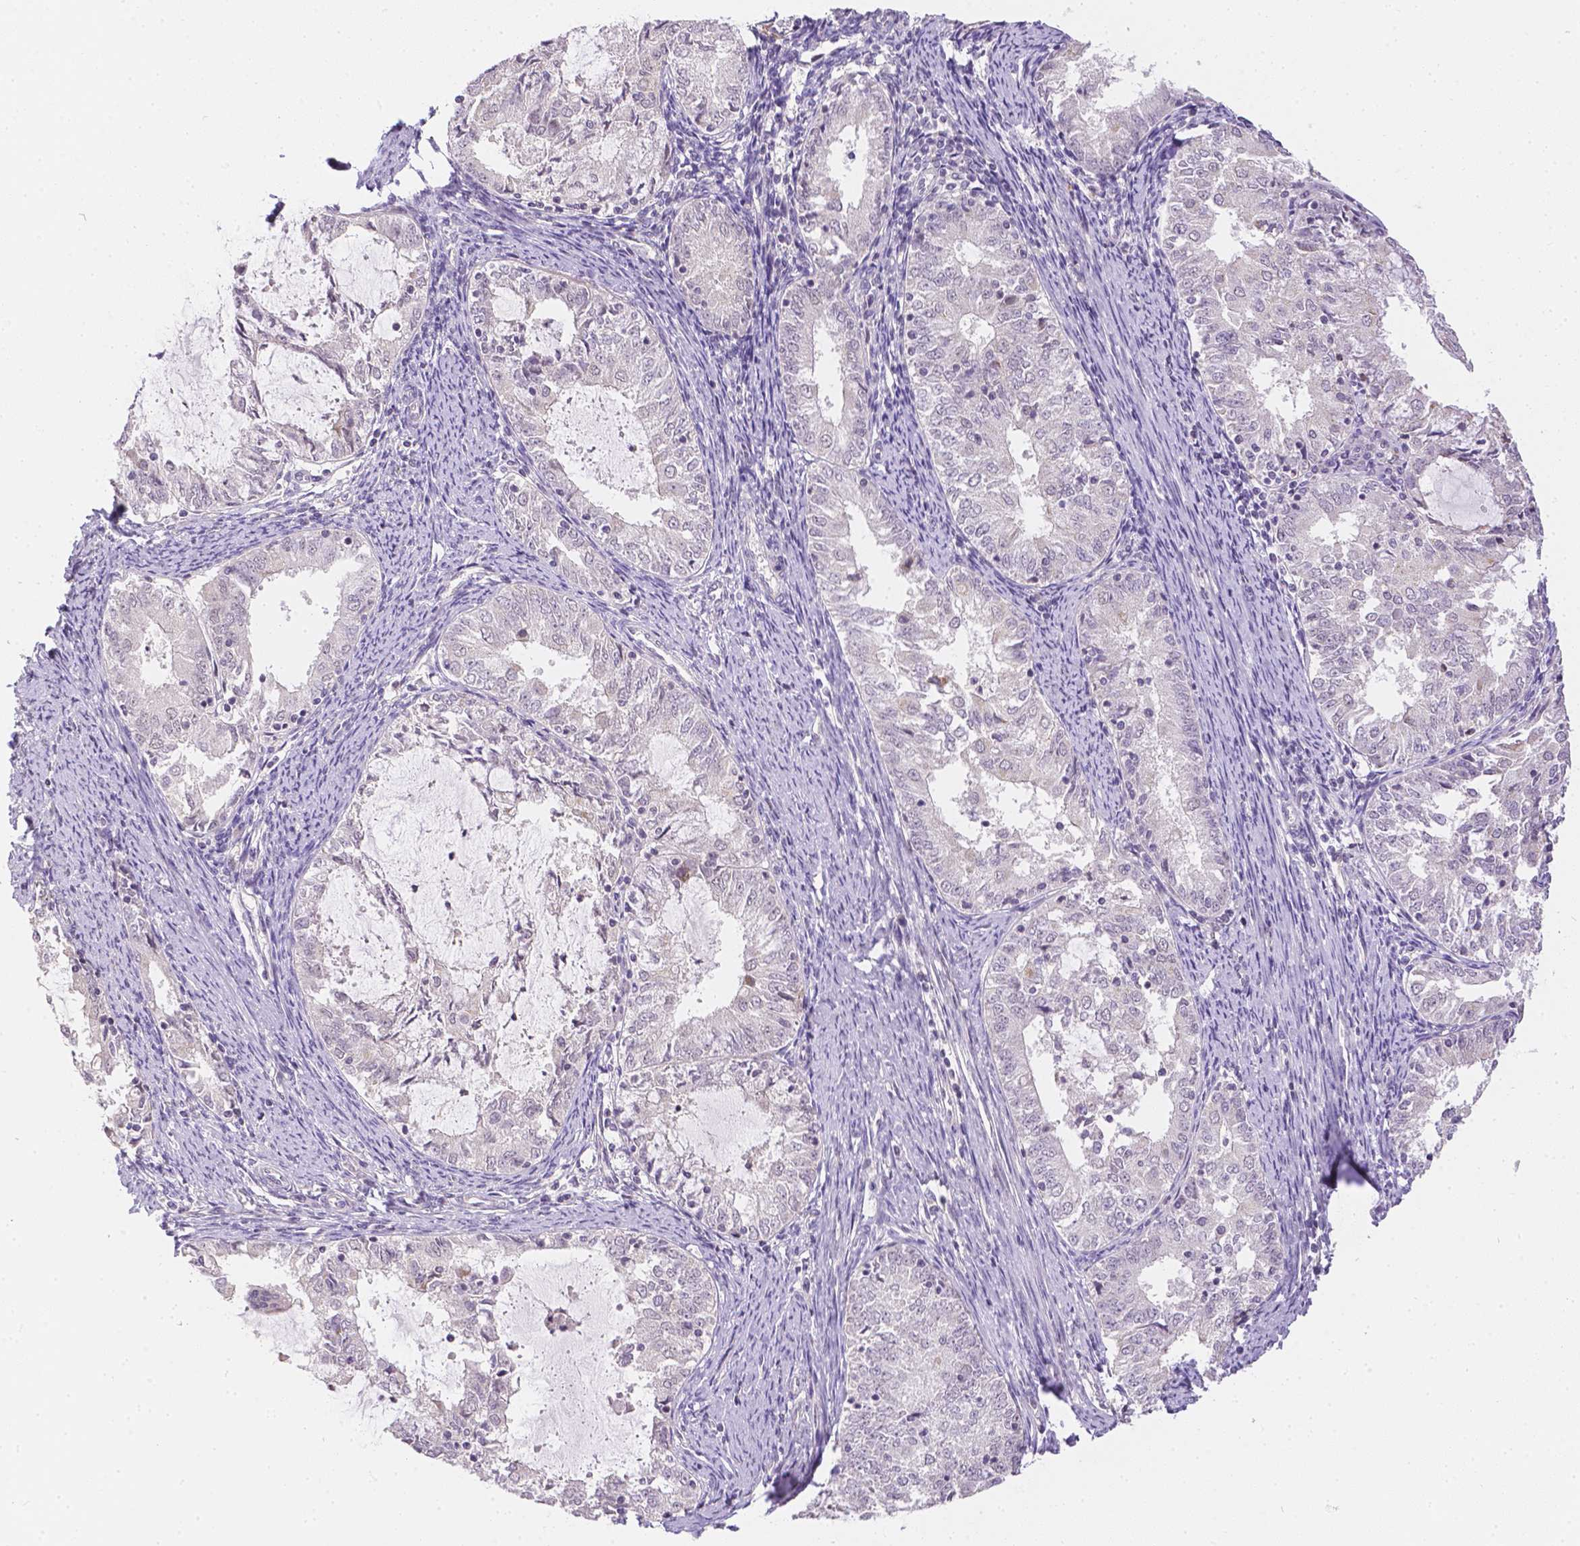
{"staining": {"intensity": "negative", "quantity": "none", "location": "none"}, "tissue": "endometrial cancer", "cell_type": "Tumor cells", "image_type": "cancer", "snomed": [{"axis": "morphology", "description": "Adenocarcinoma, NOS"}, {"axis": "topography", "description": "Endometrium"}], "caption": "Histopathology image shows no significant protein expression in tumor cells of endometrial adenocarcinoma.", "gene": "ZNF280B", "patient": {"sex": "female", "age": 57}}